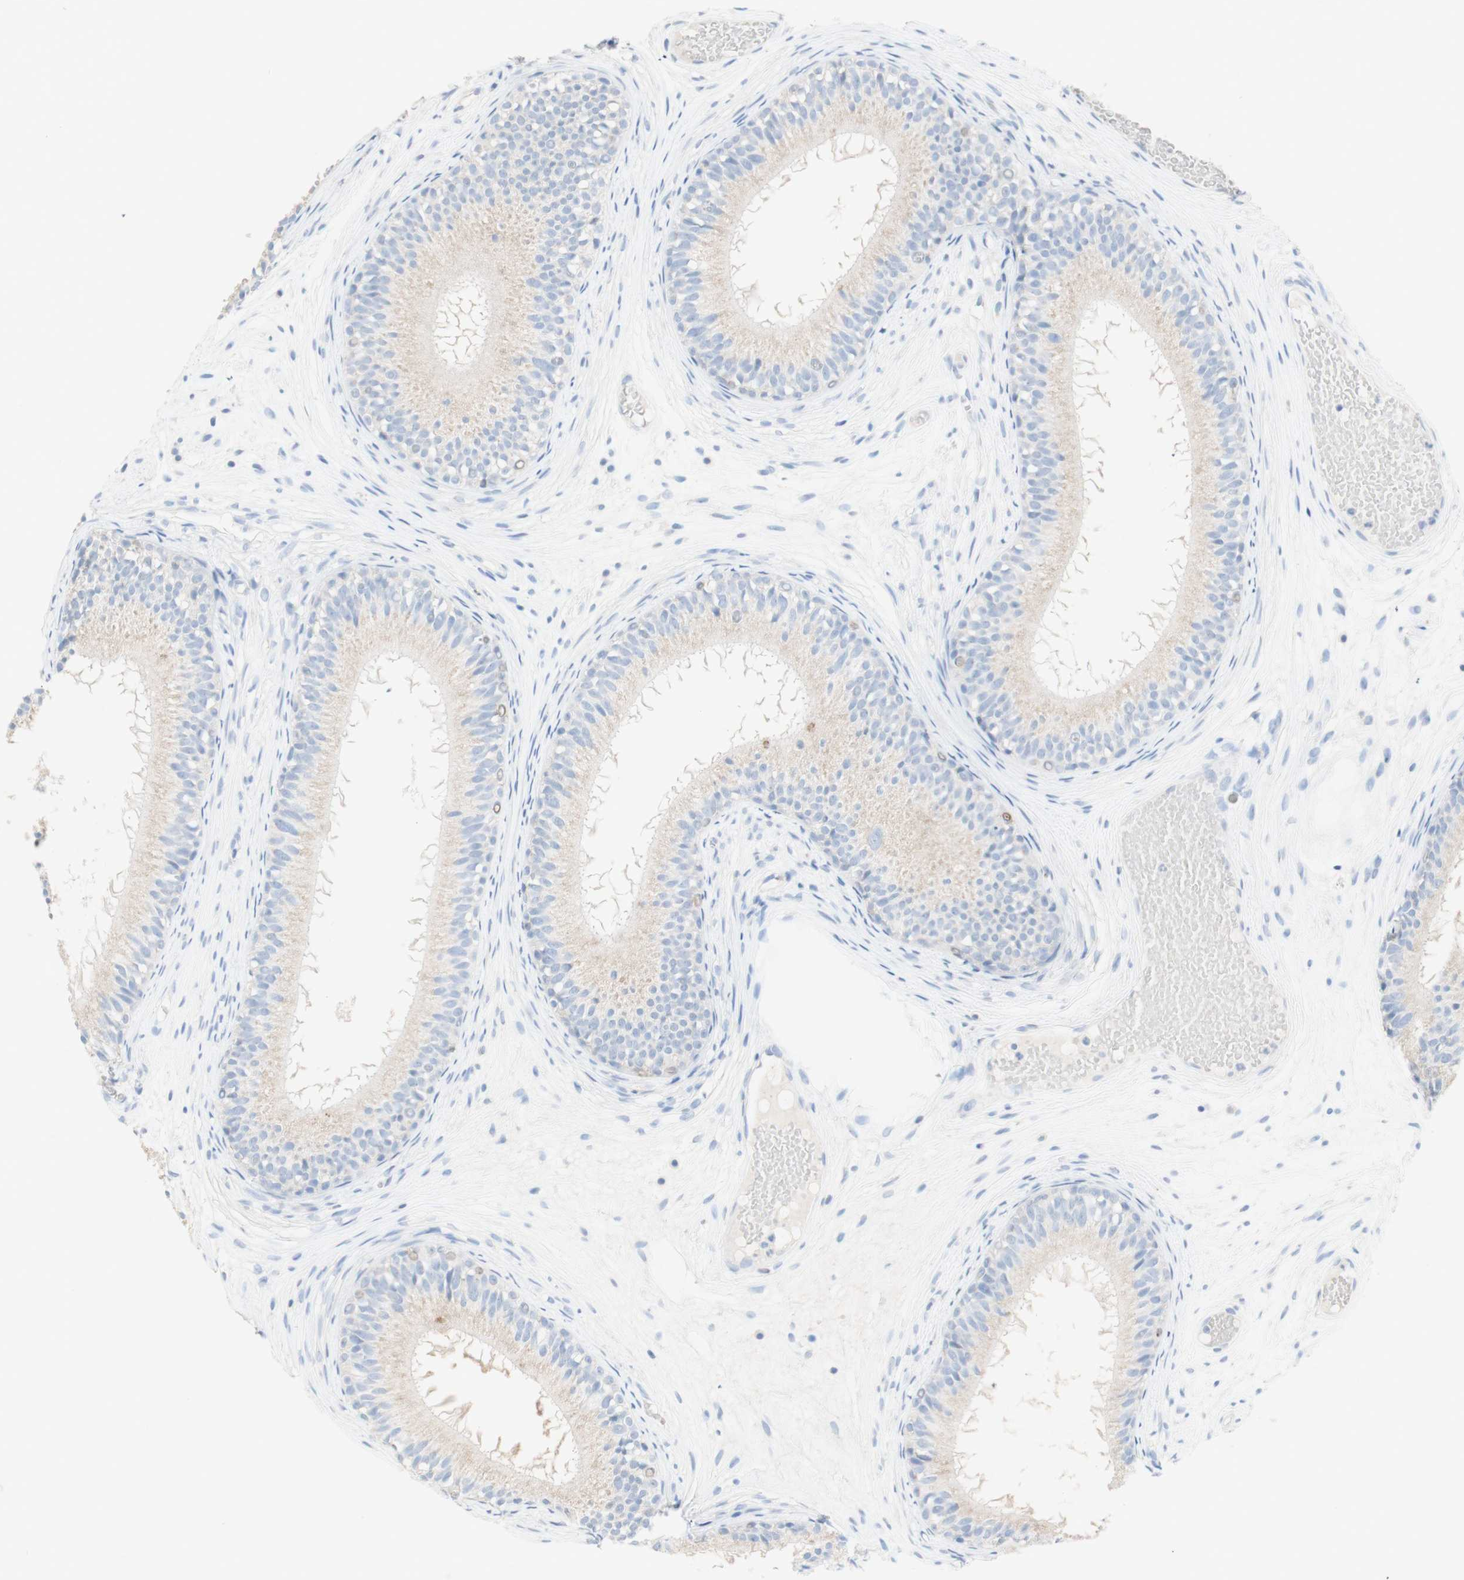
{"staining": {"intensity": "moderate", "quantity": ">75%", "location": "cytoplasmic/membranous"}, "tissue": "epididymis", "cell_type": "Glandular cells", "image_type": "normal", "snomed": [{"axis": "morphology", "description": "Normal tissue, NOS"}, {"axis": "morphology", "description": "Atrophy, NOS"}, {"axis": "topography", "description": "Testis"}, {"axis": "topography", "description": "Epididymis"}], "caption": "Moderate cytoplasmic/membranous protein staining is seen in about >75% of glandular cells in epididymis. (DAB IHC with brightfield microscopy, high magnification).", "gene": "MANEA", "patient": {"sex": "male", "age": 18}}